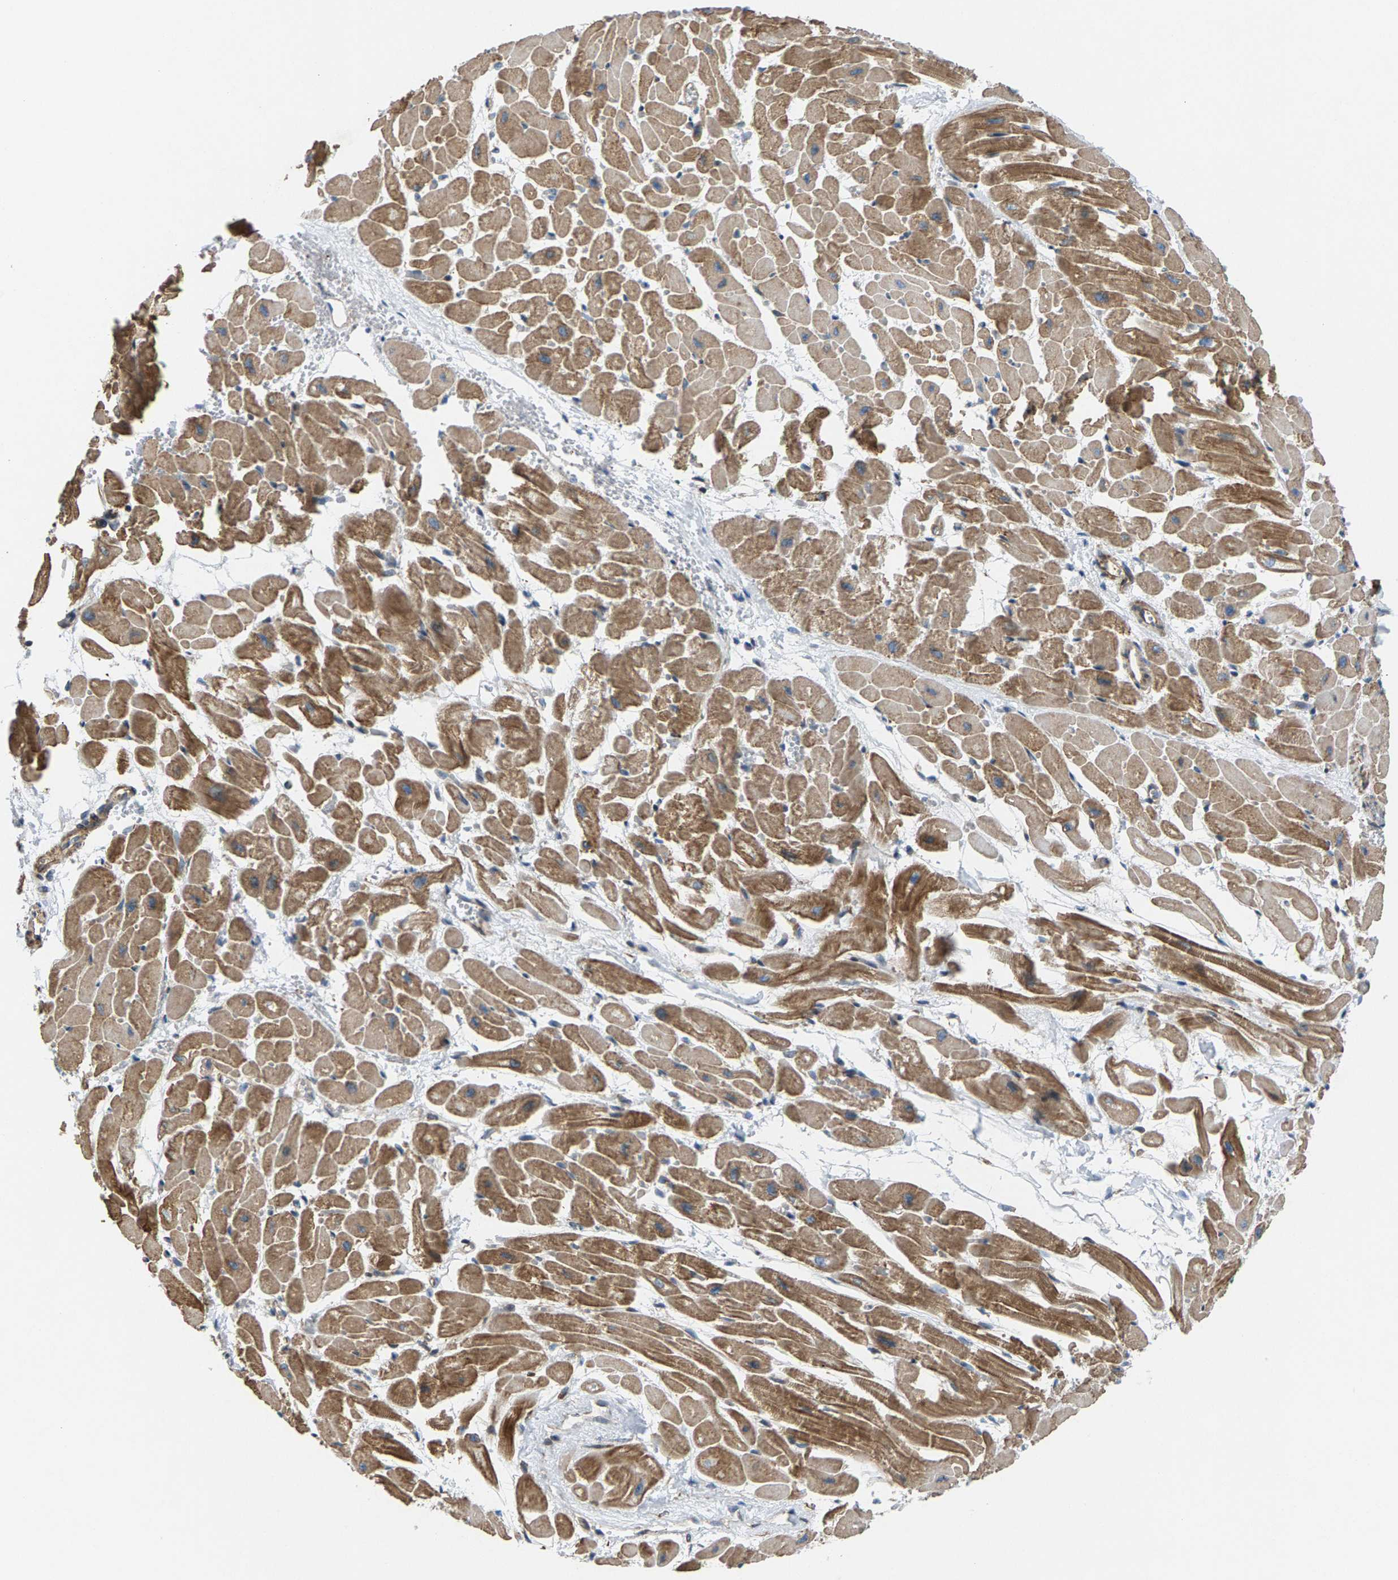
{"staining": {"intensity": "moderate", "quantity": ">75%", "location": "cytoplasmic/membranous"}, "tissue": "heart muscle", "cell_type": "Cardiomyocytes", "image_type": "normal", "snomed": [{"axis": "morphology", "description": "Normal tissue, NOS"}, {"axis": "topography", "description": "Heart"}], "caption": "Approximately >75% of cardiomyocytes in benign human heart muscle reveal moderate cytoplasmic/membranous protein expression as visualized by brown immunohistochemical staining.", "gene": "PDCL", "patient": {"sex": "male", "age": 45}}